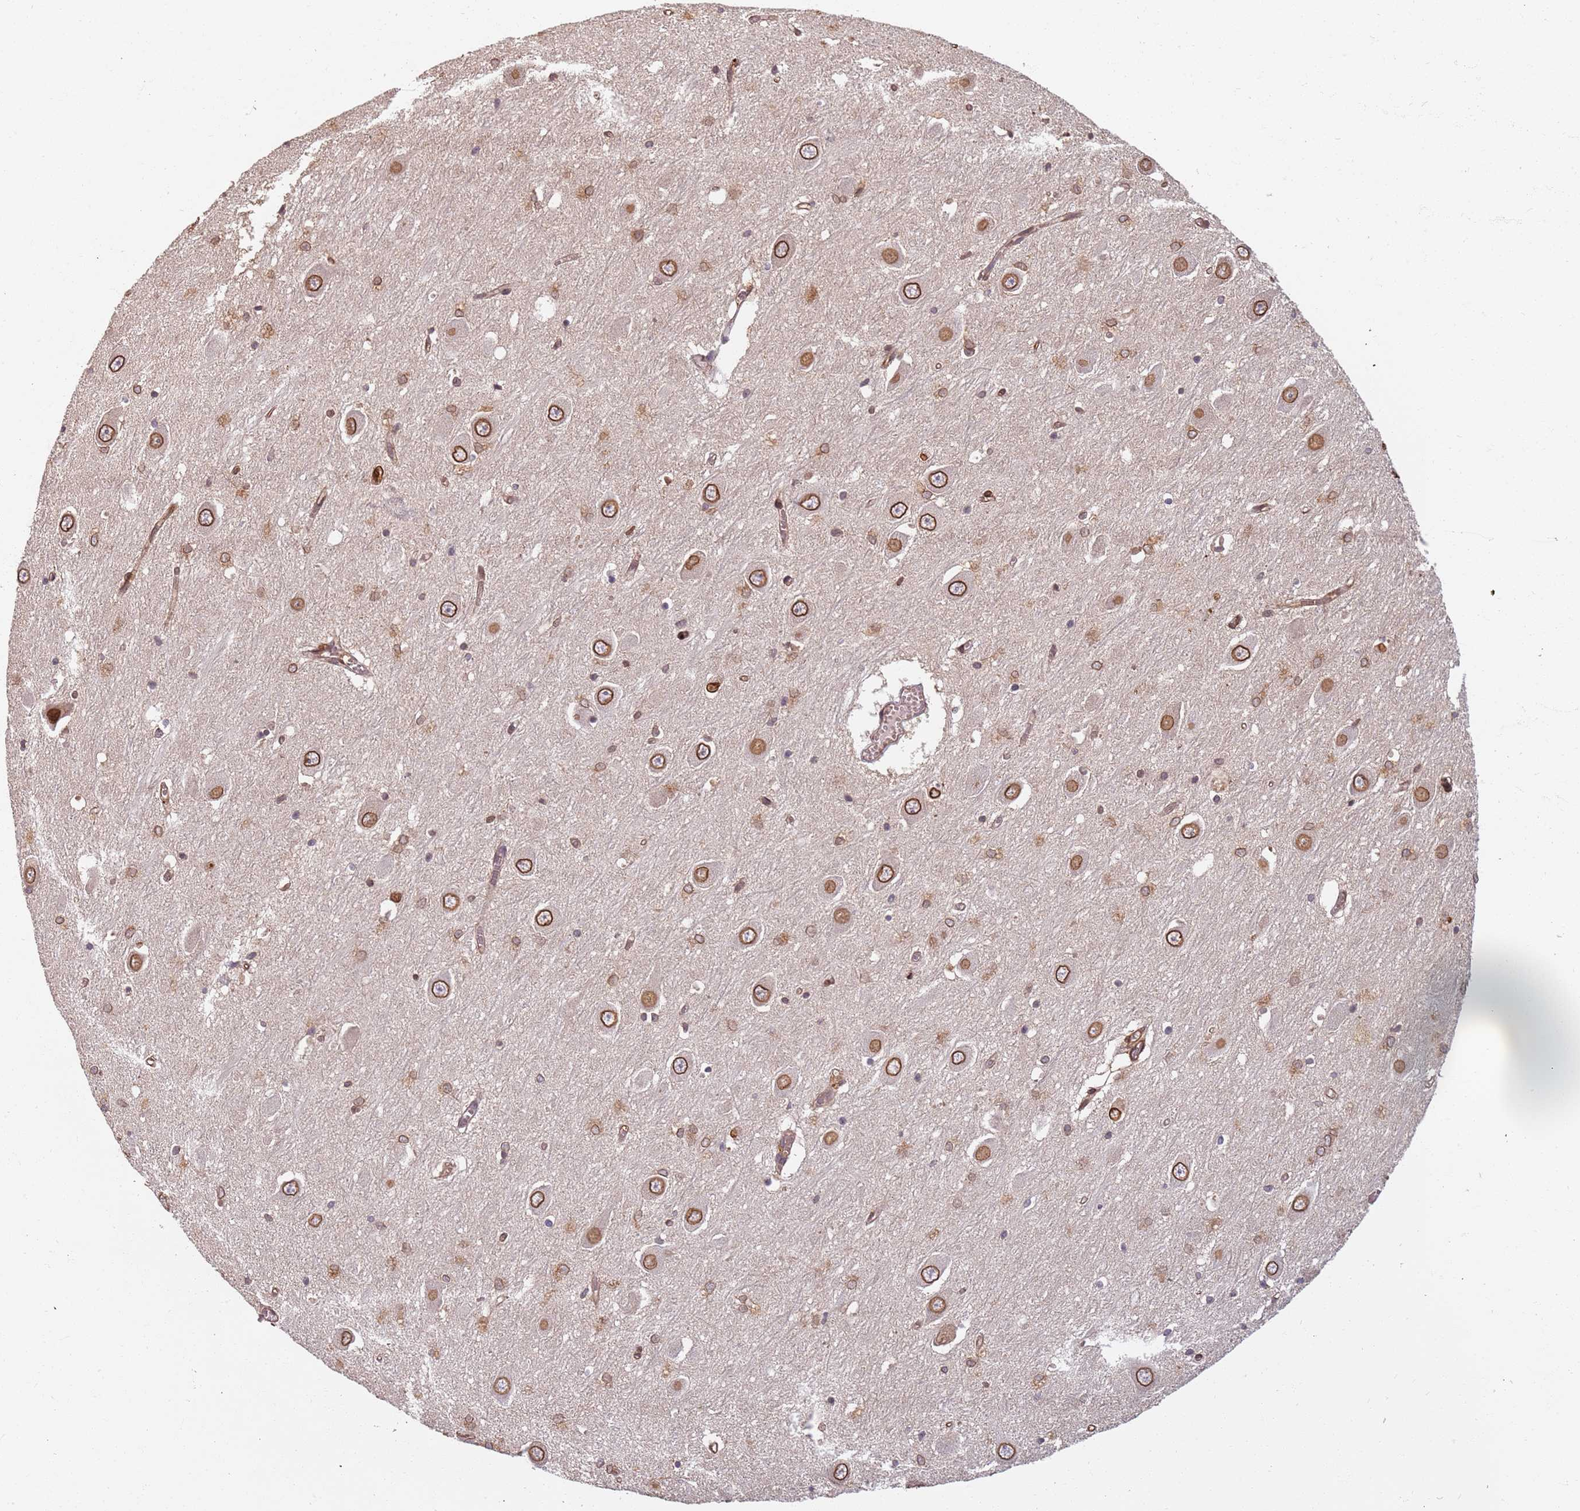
{"staining": {"intensity": "moderate", "quantity": "25%-75%", "location": "nuclear"}, "tissue": "hippocampus", "cell_type": "Glial cells", "image_type": "normal", "snomed": [{"axis": "morphology", "description": "Normal tissue, NOS"}, {"axis": "topography", "description": "Hippocampus"}], "caption": "High-magnification brightfield microscopy of normal hippocampus stained with DAB (brown) and counterstained with hematoxylin (blue). glial cells exhibit moderate nuclear expression is appreciated in approximately25%-75% of cells.", "gene": "SDCCAG8", "patient": {"sex": "male", "age": 70}}